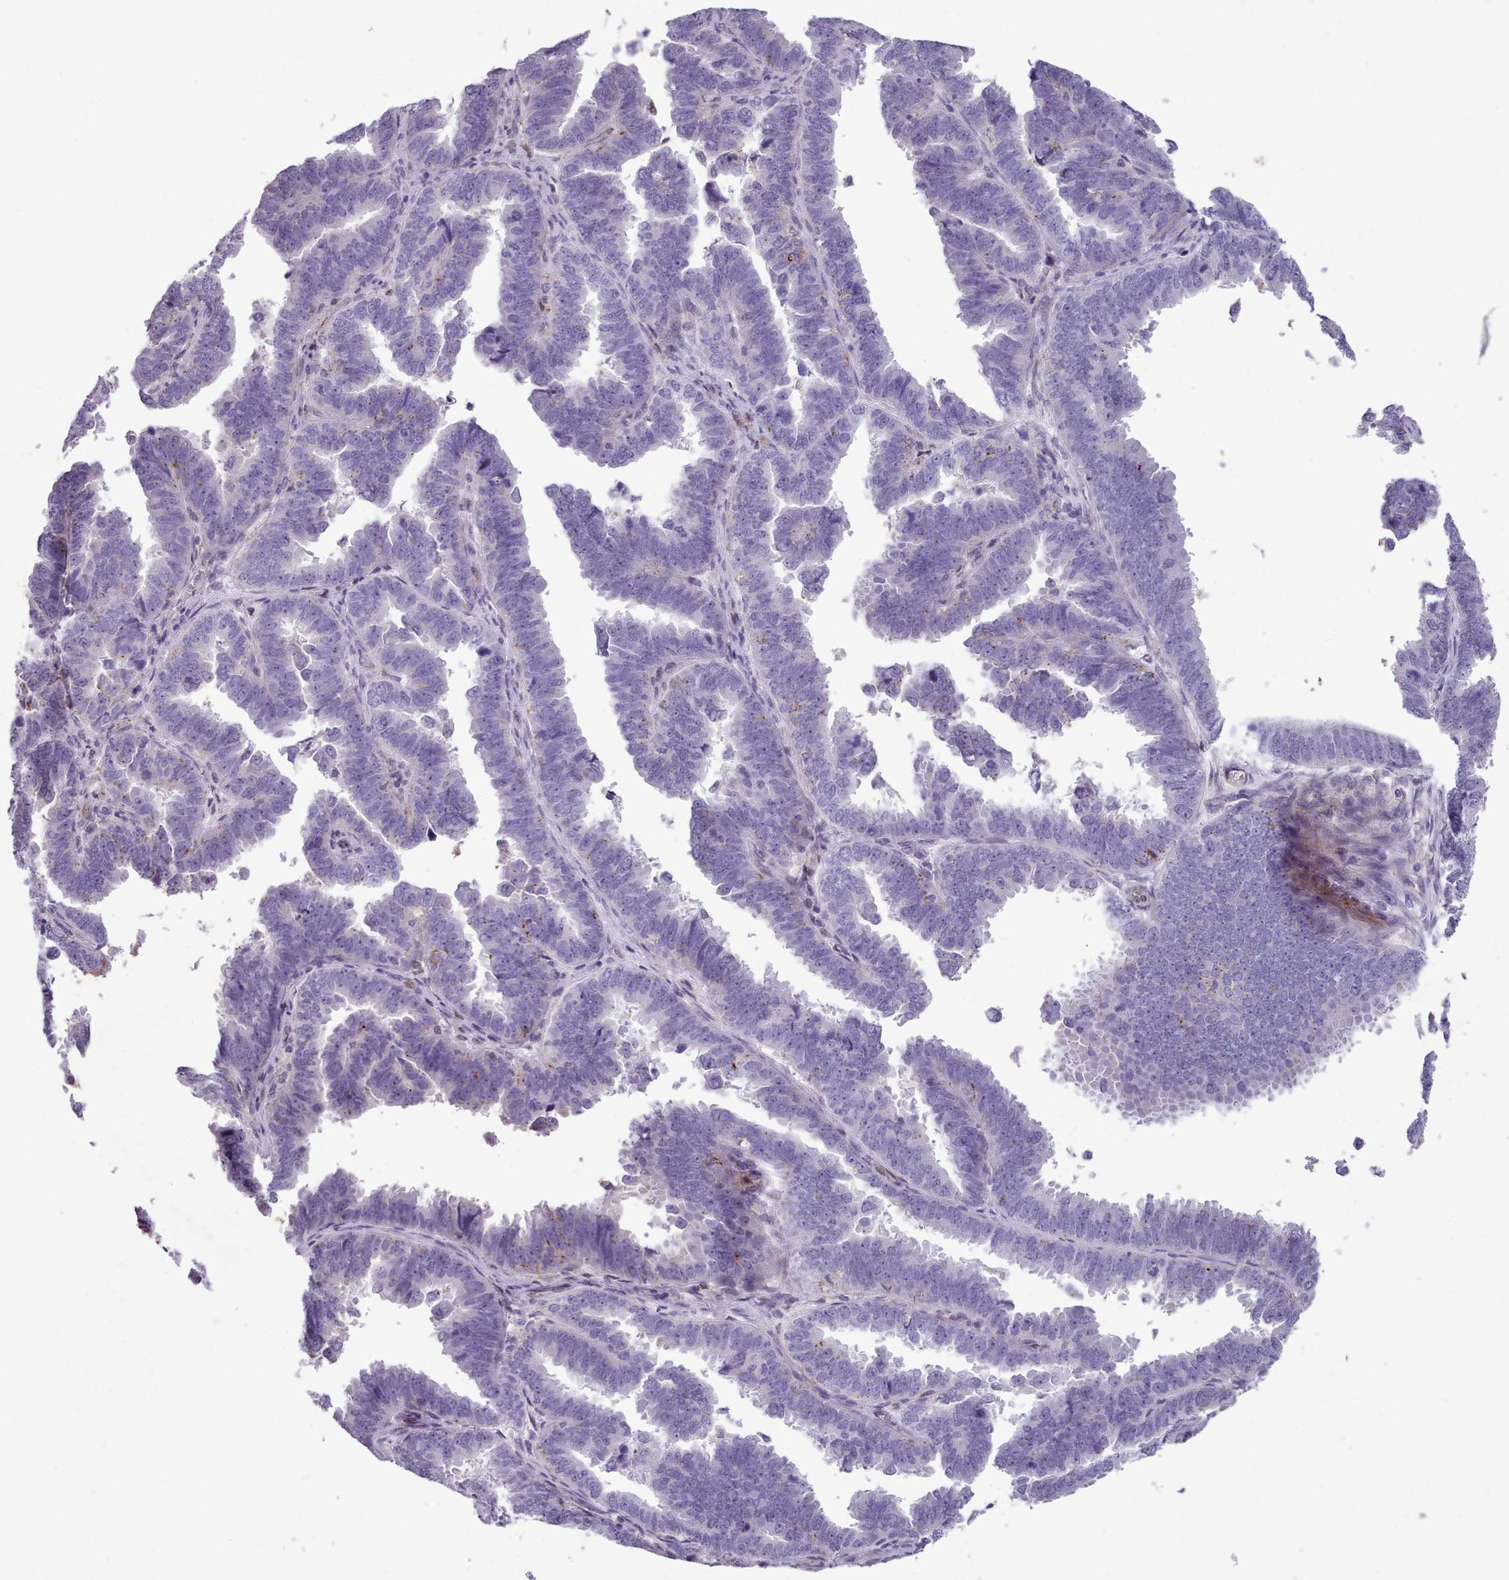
{"staining": {"intensity": "weak", "quantity": "25%-75%", "location": "cytoplasmic/membranous"}, "tissue": "endometrial cancer", "cell_type": "Tumor cells", "image_type": "cancer", "snomed": [{"axis": "morphology", "description": "Adenocarcinoma, NOS"}, {"axis": "topography", "description": "Endometrium"}], "caption": "Immunohistochemistry of endometrial cancer (adenocarcinoma) shows low levels of weak cytoplasmic/membranous staining in about 25%-75% of tumor cells. (DAB (3,3'-diaminobenzidine) = brown stain, brightfield microscopy at high magnification).", "gene": "KCNT2", "patient": {"sex": "female", "age": 75}}